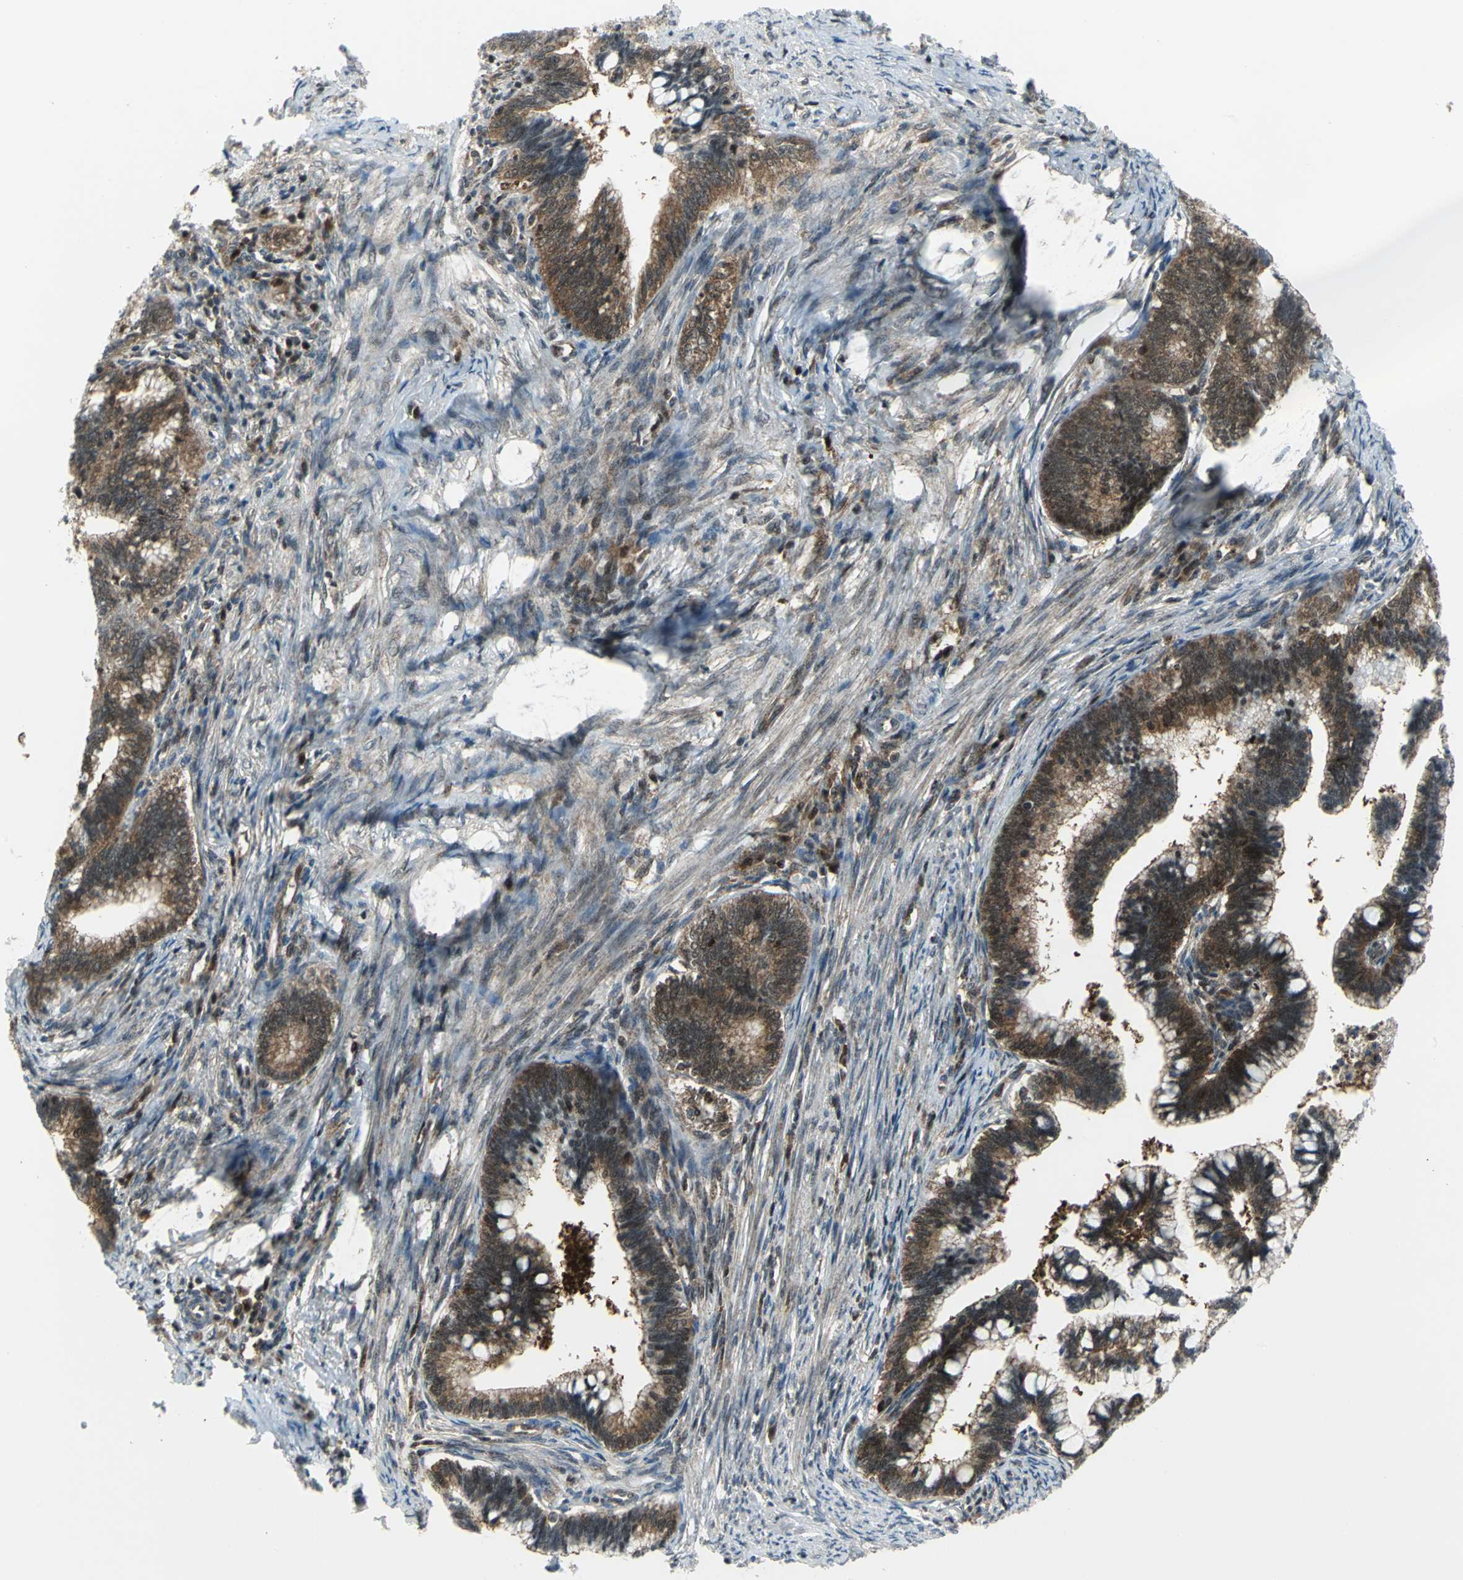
{"staining": {"intensity": "moderate", "quantity": ">75%", "location": "cytoplasmic/membranous"}, "tissue": "cervical cancer", "cell_type": "Tumor cells", "image_type": "cancer", "snomed": [{"axis": "morphology", "description": "Adenocarcinoma, NOS"}, {"axis": "topography", "description": "Cervix"}], "caption": "Moderate cytoplasmic/membranous protein positivity is identified in approximately >75% of tumor cells in cervical cancer.", "gene": "PSMA4", "patient": {"sex": "female", "age": 36}}